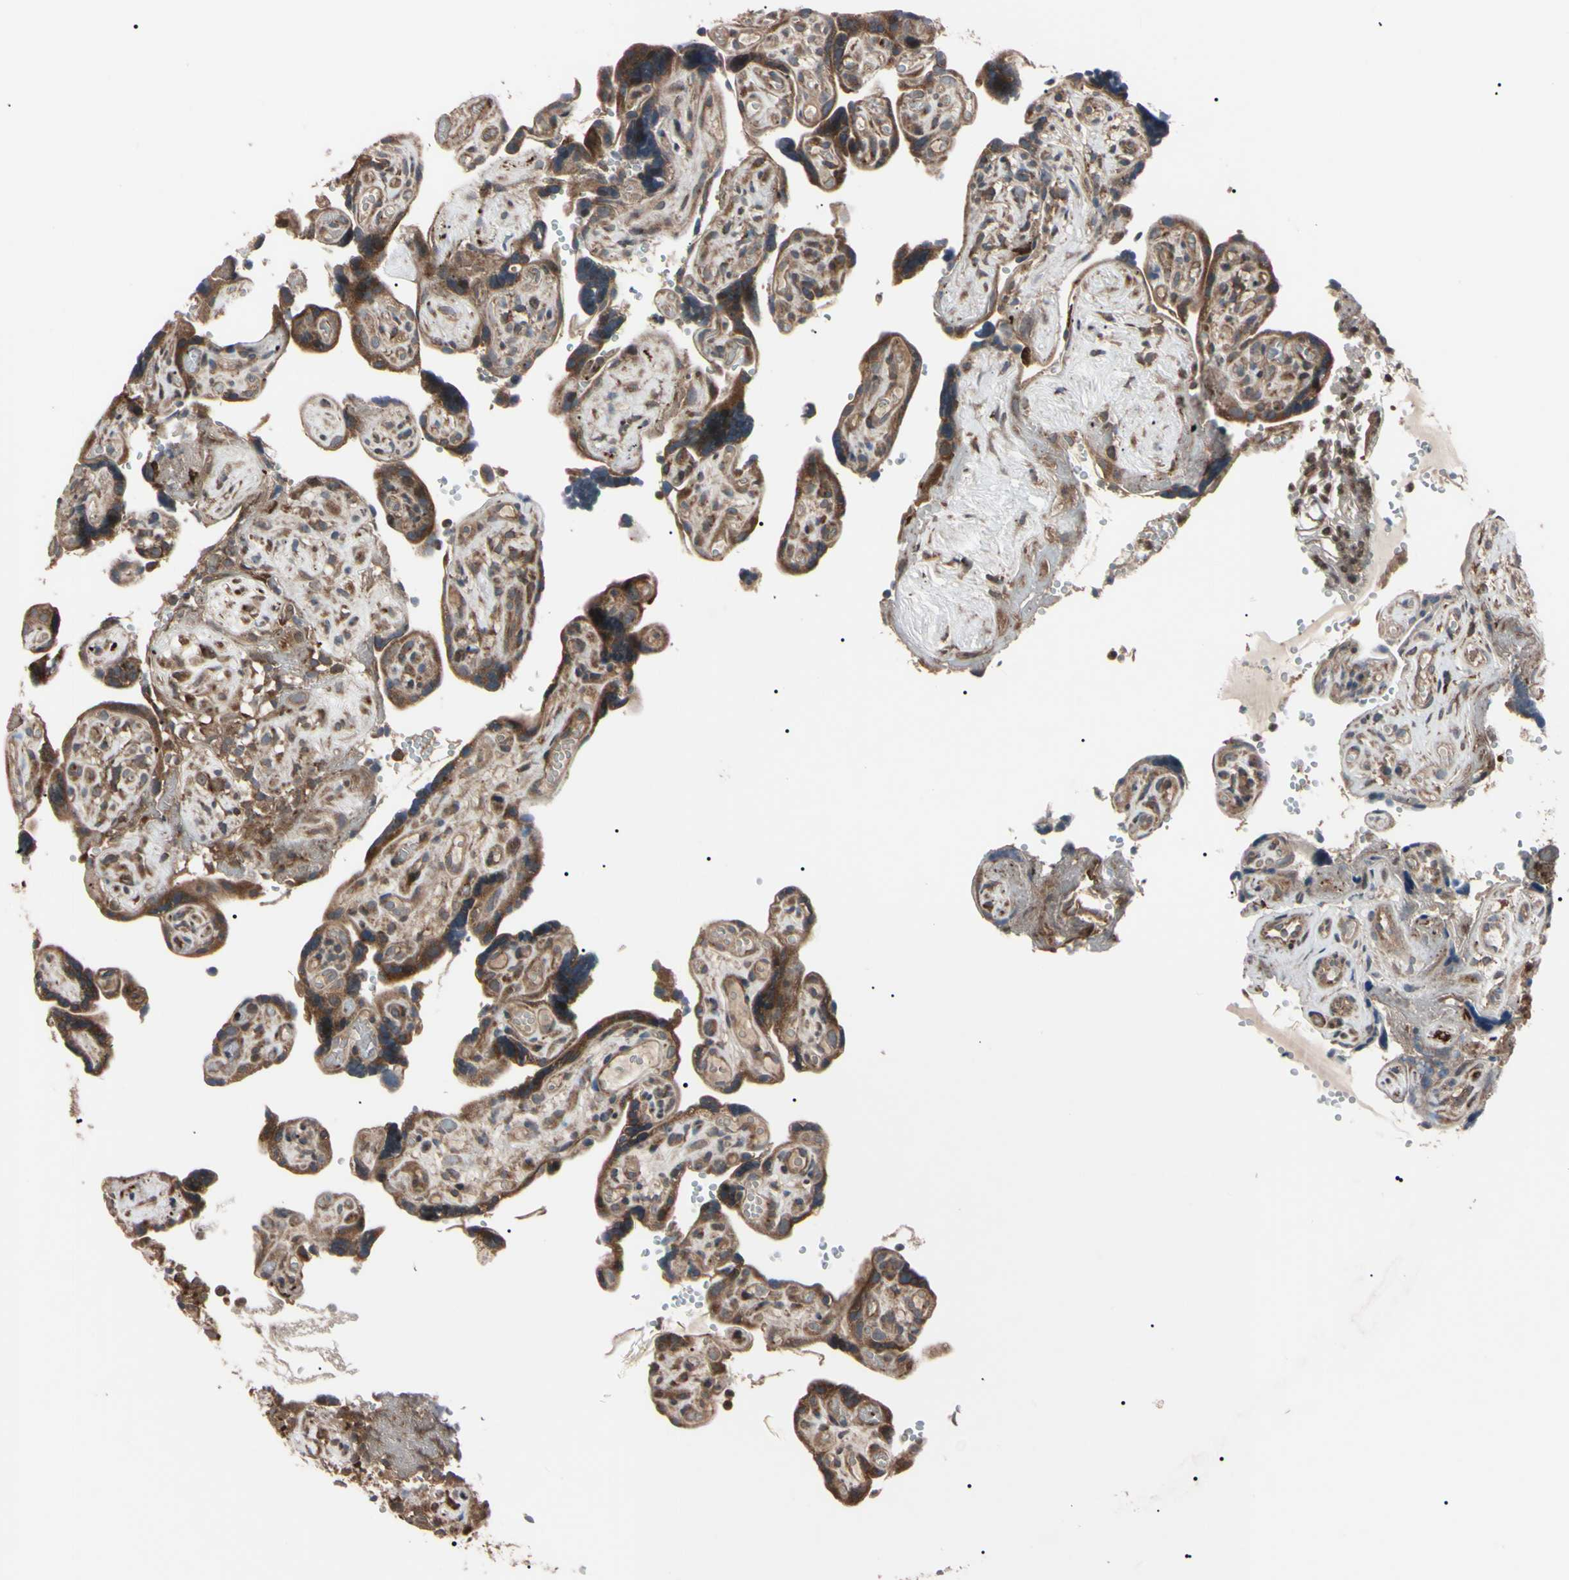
{"staining": {"intensity": "strong", "quantity": ">75%", "location": "cytoplasmic/membranous"}, "tissue": "placenta", "cell_type": "Decidual cells", "image_type": "normal", "snomed": [{"axis": "morphology", "description": "Normal tissue, NOS"}, {"axis": "topography", "description": "Placenta"}], "caption": "Placenta stained with DAB IHC shows high levels of strong cytoplasmic/membranous positivity in approximately >75% of decidual cells. The protein of interest is stained brown, and the nuclei are stained in blue (DAB IHC with brightfield microscopy, high magnification).", "gene": "GUCY1B1", "patient": {"sex": "female", "age": 30}}